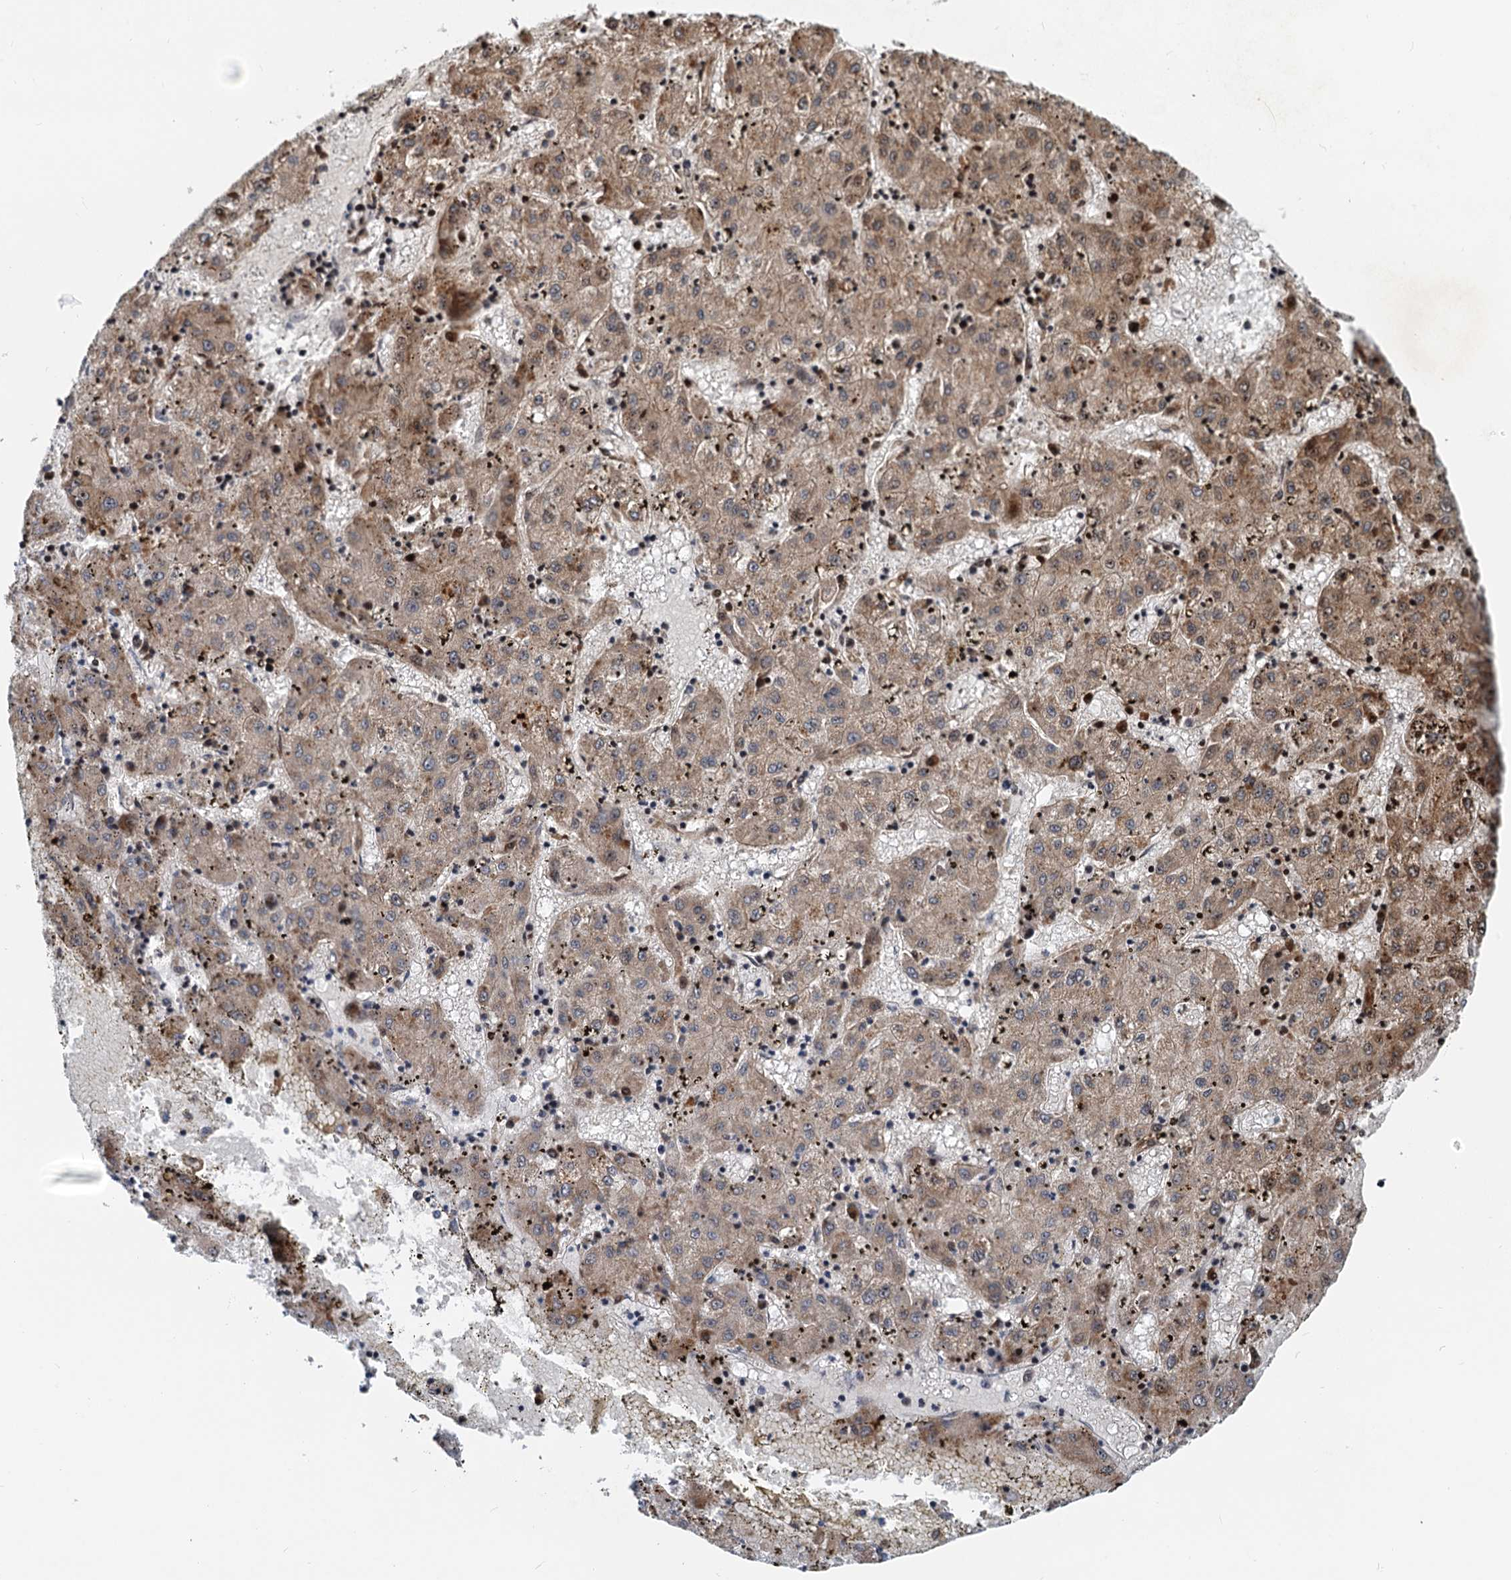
{"staining": {"intensity": "weak", "quantity": ">75%", "location": "cytoplasmic/membranous"}, "tissue": "liver cancer", "cell_type": "Tumor cells", "image_type": "cancer", "snomed": [{"axis": "morphology", "description": "Carcinoma, Hepatocellular, NOS"}, {"axis": "topography", "description": "Liver"}], "caption": "Immunohistochemistry photomicrograph of neoplastic tissue: human liver cancer stained using immunohistochemistry displays low levels of weak protein expression localized specifically in the cytoplasmic/membranous of tumor cells, appearing as a cytoplasmic/membranous brown color.", "gene": "TOLLIP", "patient": {"sex": "male", "age": 72}}